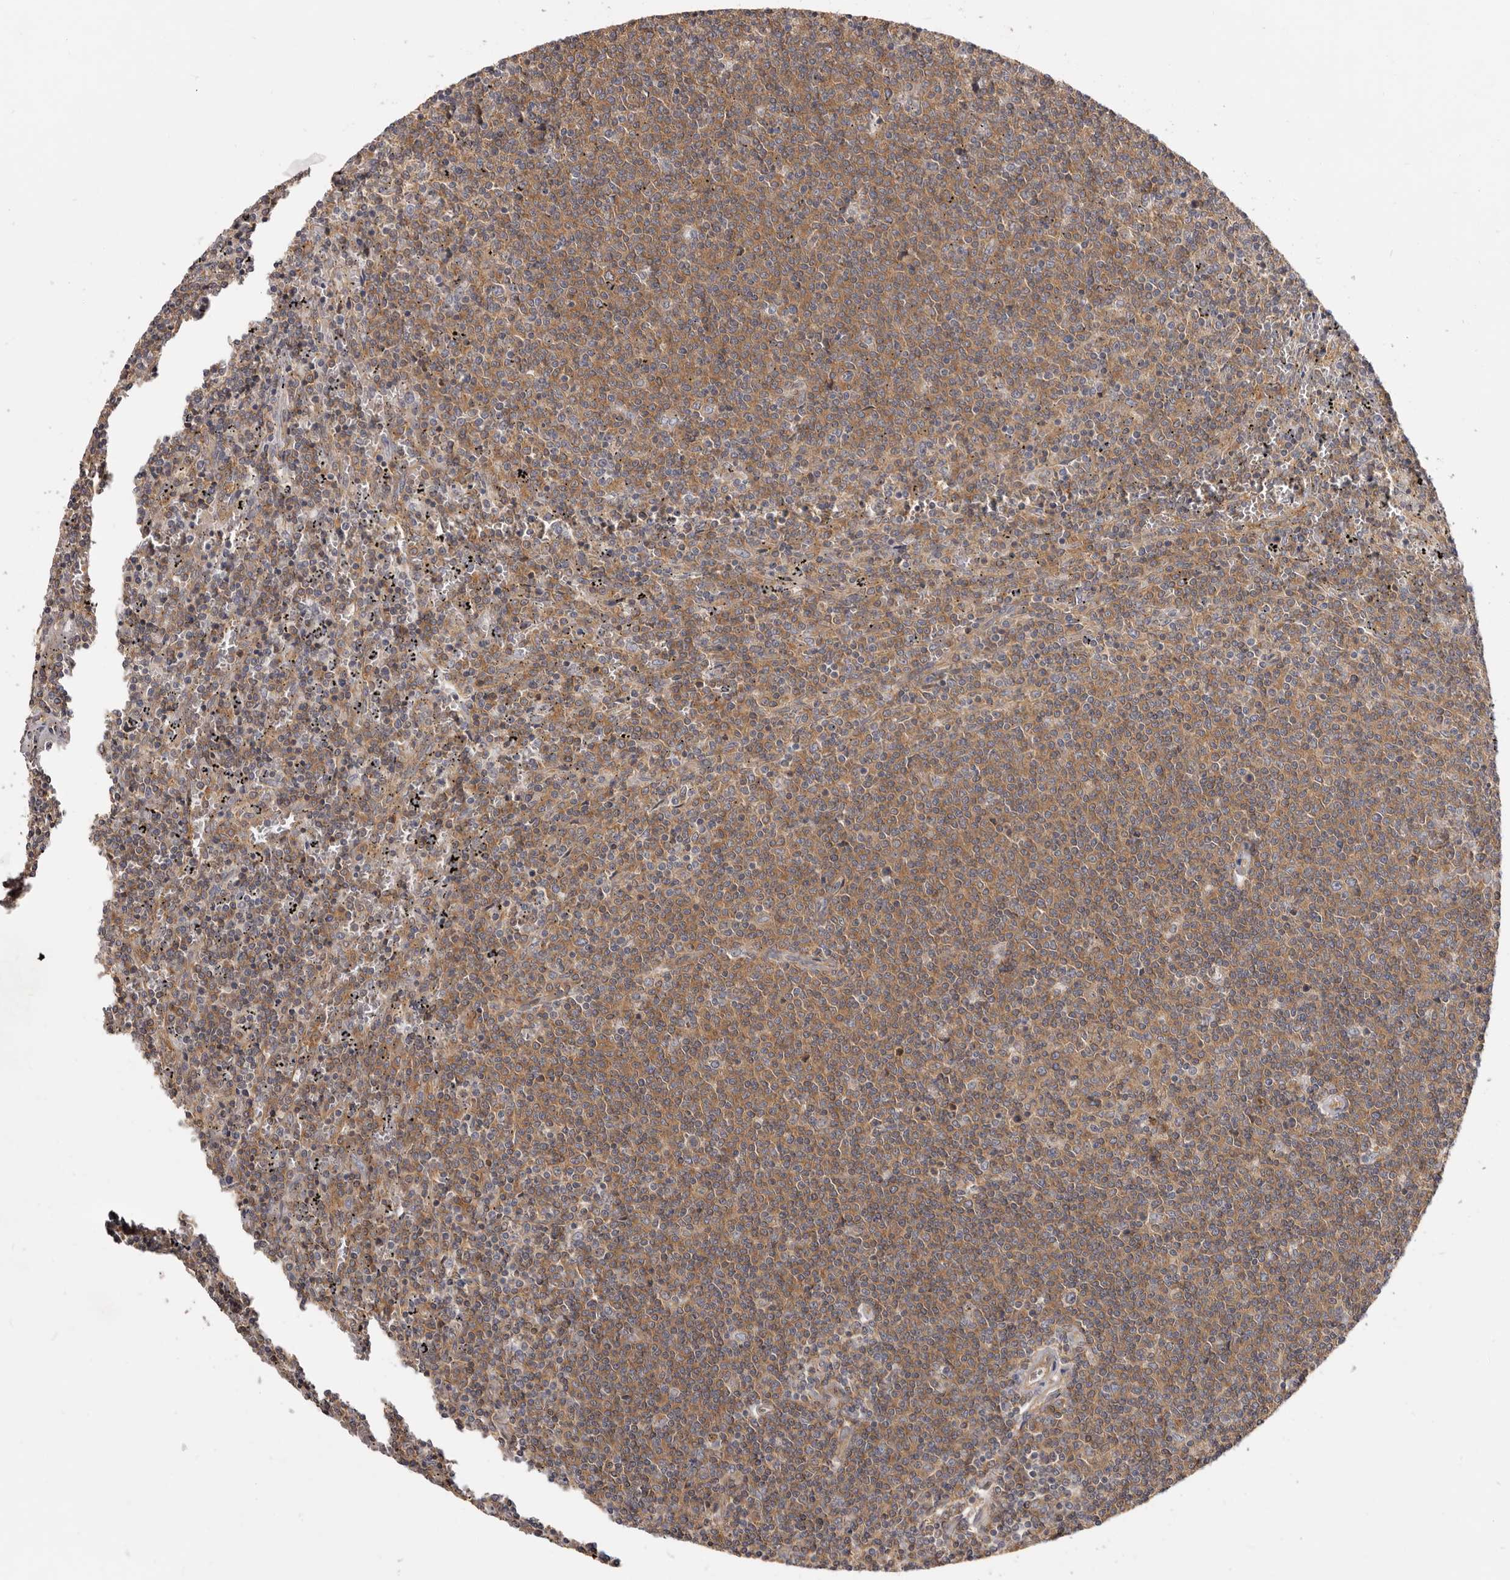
{"staining": {"intensity": "moderate", "quantity": ">75%", "location": "cytoplasmic/membranous"}, "tissue": "lymphoma", "cell_type": "Tumor cells", "image_type": "cancer", "snomed": [{"axis": "morphology", "description": "Malignant lymphoma, non-Hodgkin's type, Low grade"}, {"axis": "topography", "description": "Spleen"}], "caption": "Low-grade malignant lymphoma, non-Hodgkin's type stained with DAB (3,3'-diaminobenzidine) immunohistochemistry (IHC) exhibits medium levels of moderate cytoplasmic/membranous staining in about >75% of tumor cells.", "gene": "ADAMTS20", "patient": {"sex": "female", "age": 50}}